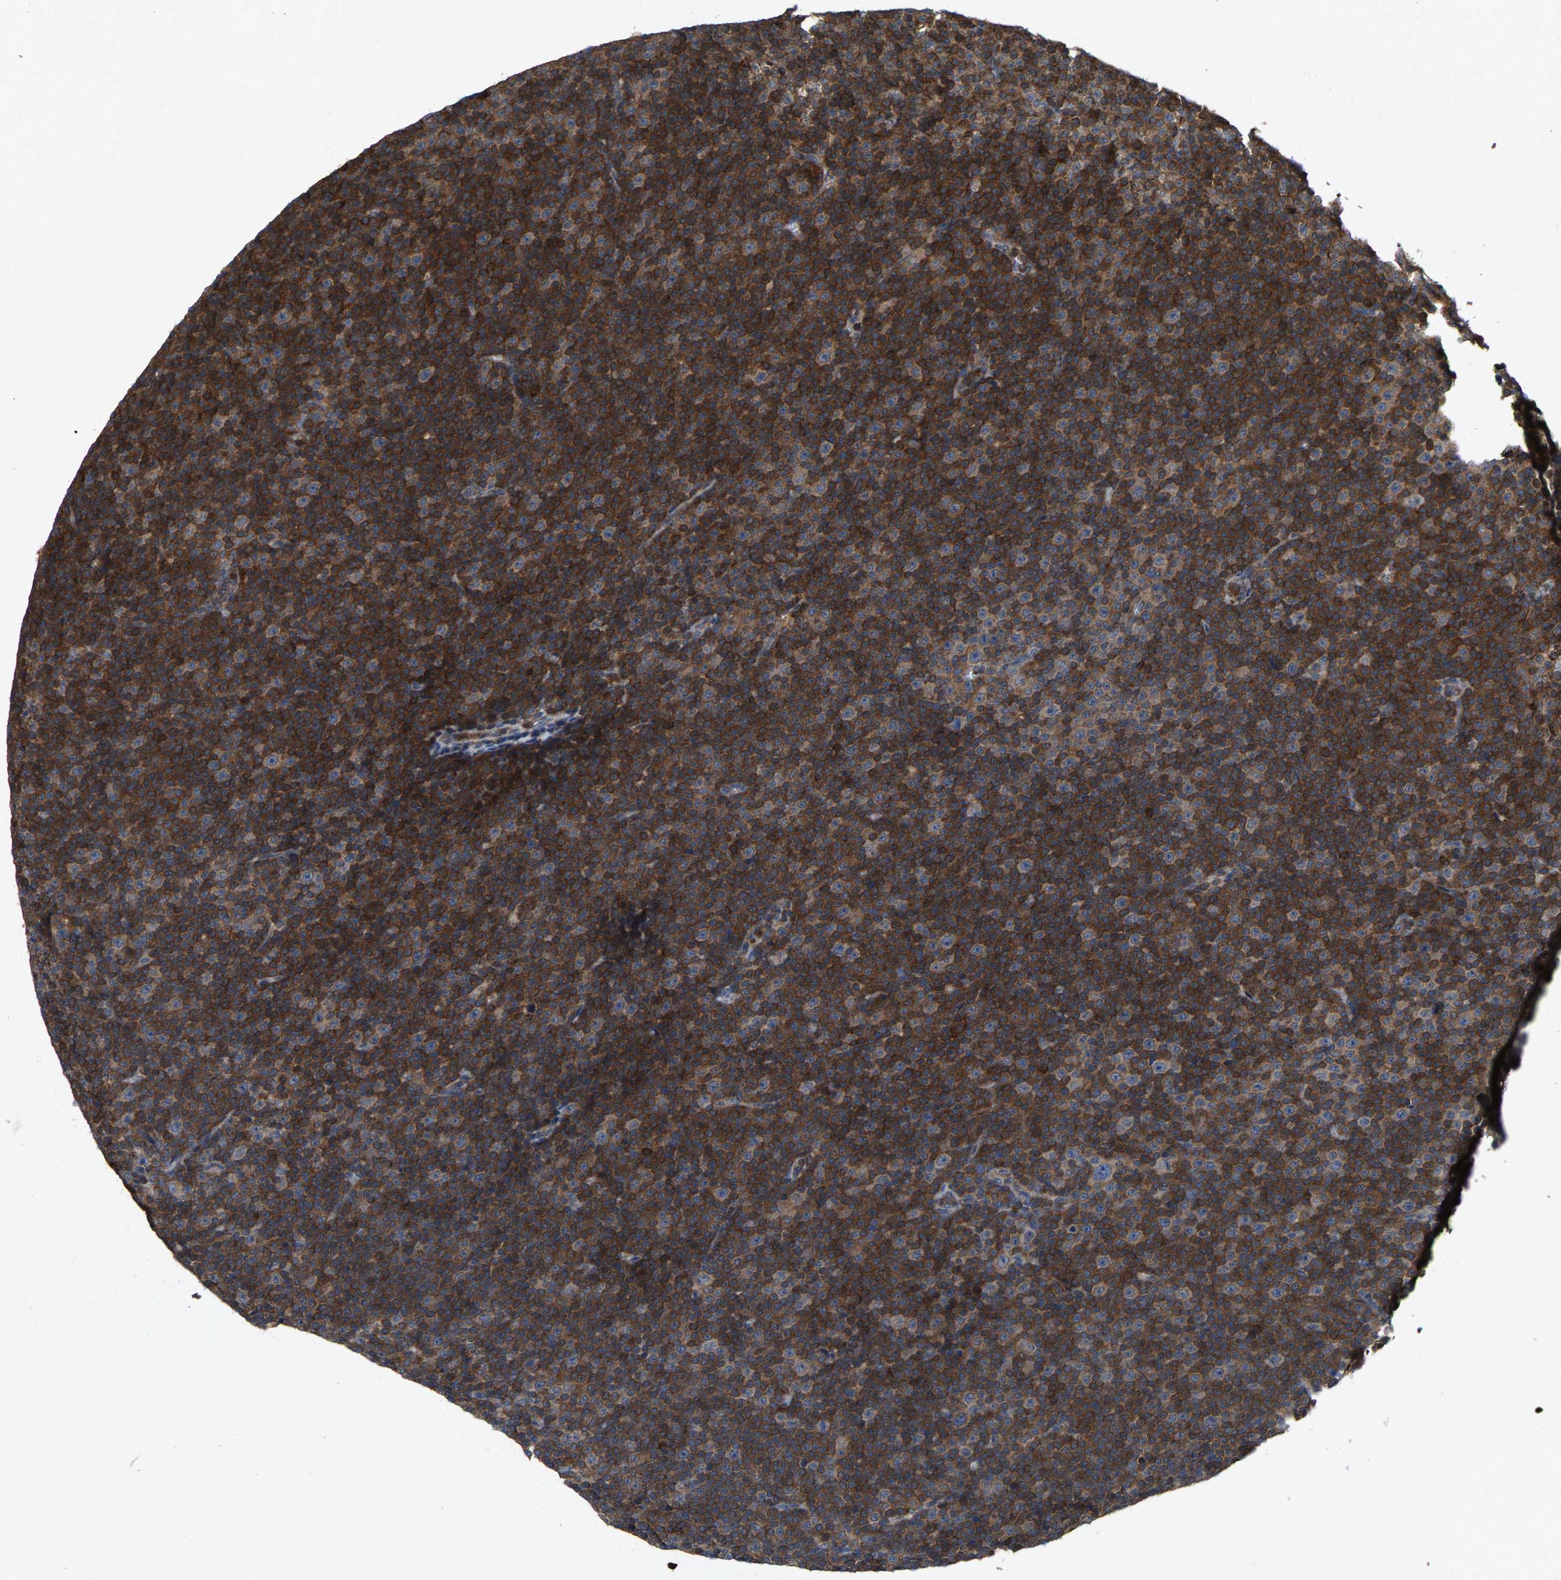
{"staining": {"intensity": "strong", "quantity": ">75%", "location": "cytoplasmic/membranous"}, "tissue": "lymphoma", "cell_type": "Tumor cells", "image_type": "cancer", "snomed": [{"axis": "morphology", "description": "Malignant lymphoma, non-Hodgkin's type, Low grade"}, {"axis": "topography", "description": "Lymph node"}], "caption": "The image displays immunohistochemical staining of malignant lymphoma, non-Hodgkin's type (low-grade). There is strong cytoplasmic/membranous expression is appreciated in approximately >75% of tumor cells.", "gene": "FGD3", "patient": {"sex": "female", "age": 67}}